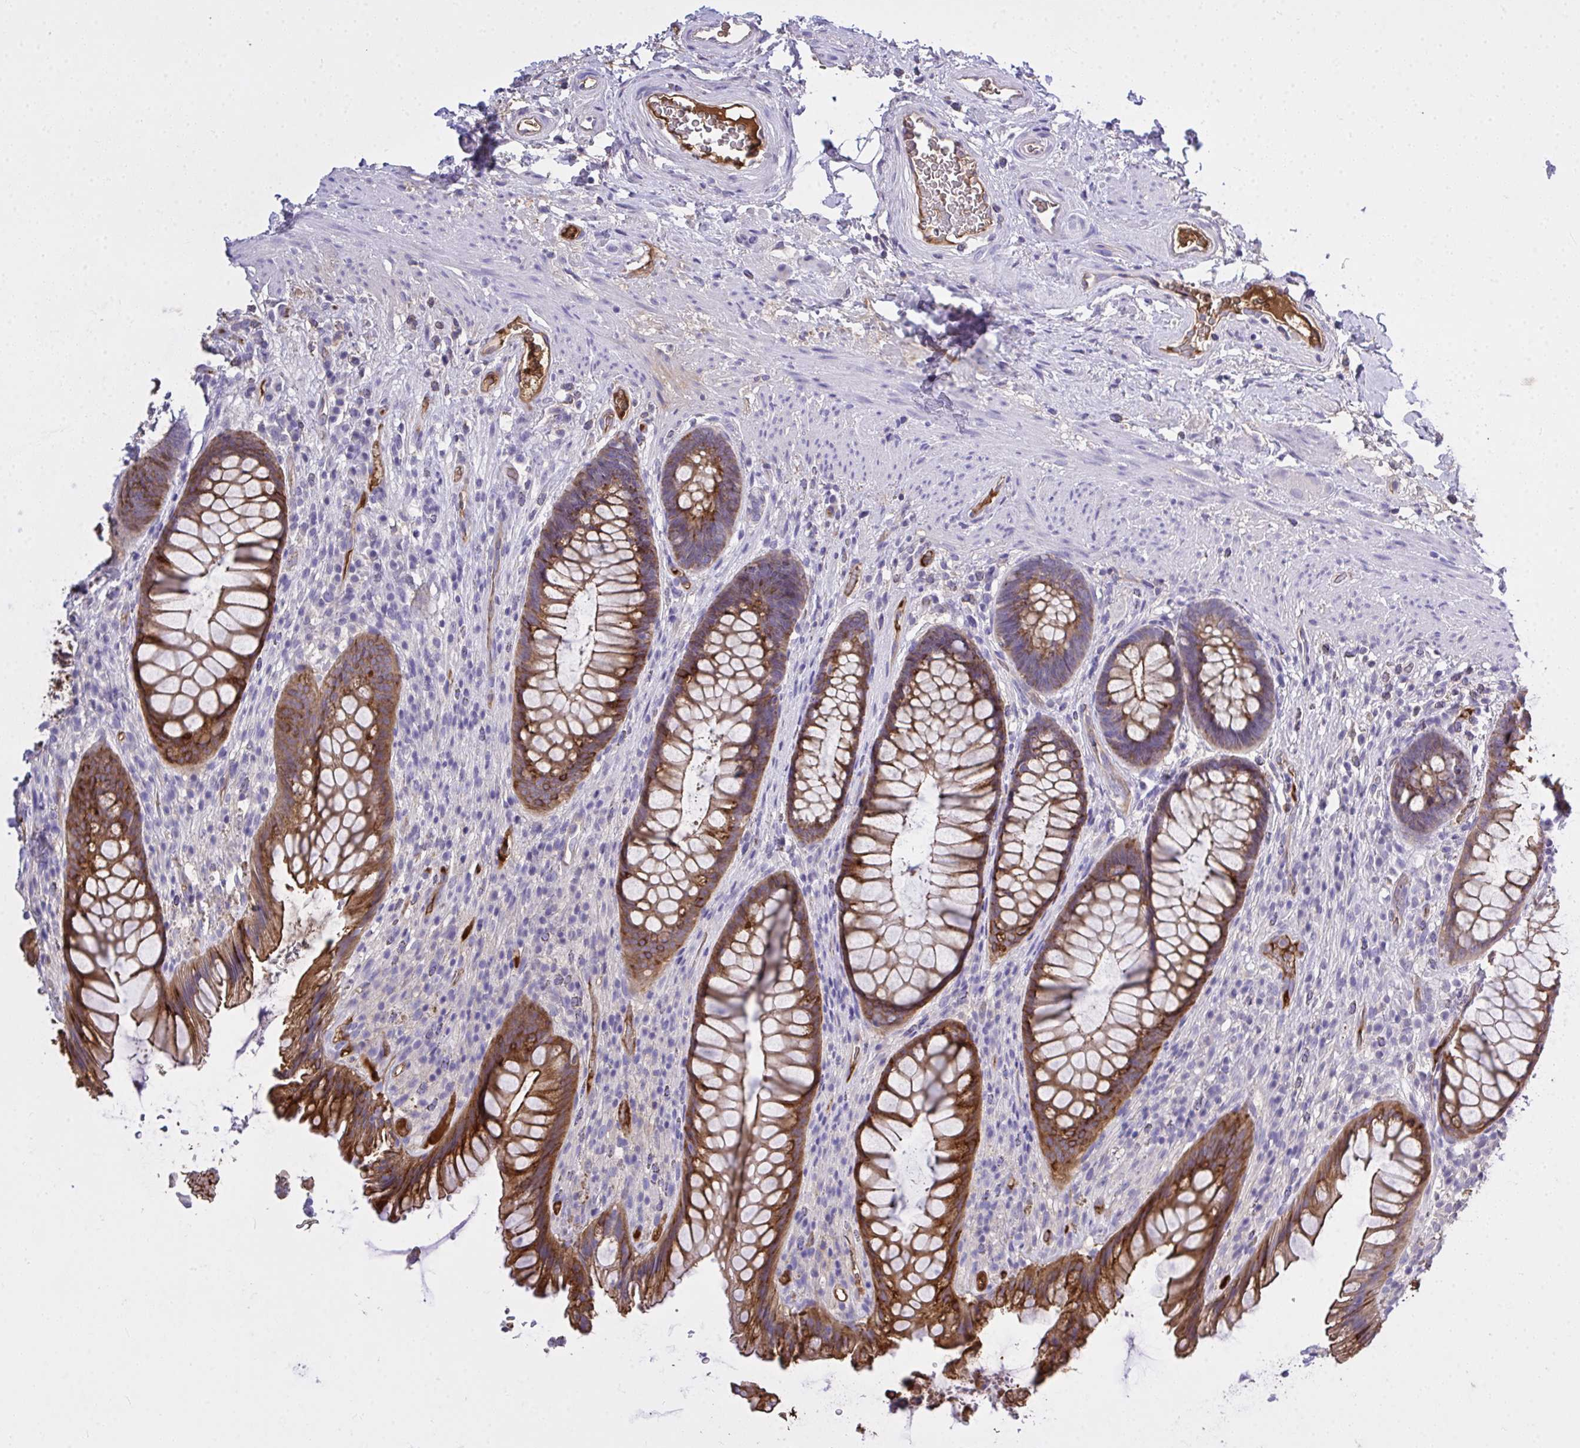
{"staining": {"intensity": "strong", "quantity": ">75%", "location": "cytoplasmic/membranous"}, "tissue": "rectum", "cell_type": "Glandular cells", "image_type": "normal", "snomed": [{"axis": "morphology", "description": "Normal tissue, NOS"}, {"axis": "topography", "description": "Rectum"}], "caption": "Immunohistochemical staining of normal human rectum displays >75% levels of strong cytoplasmic/membranous protein staining in approximately >75% of glandular cells.", "gene": "ZNF813", "patient": {"sex": "male", "age": 53}}